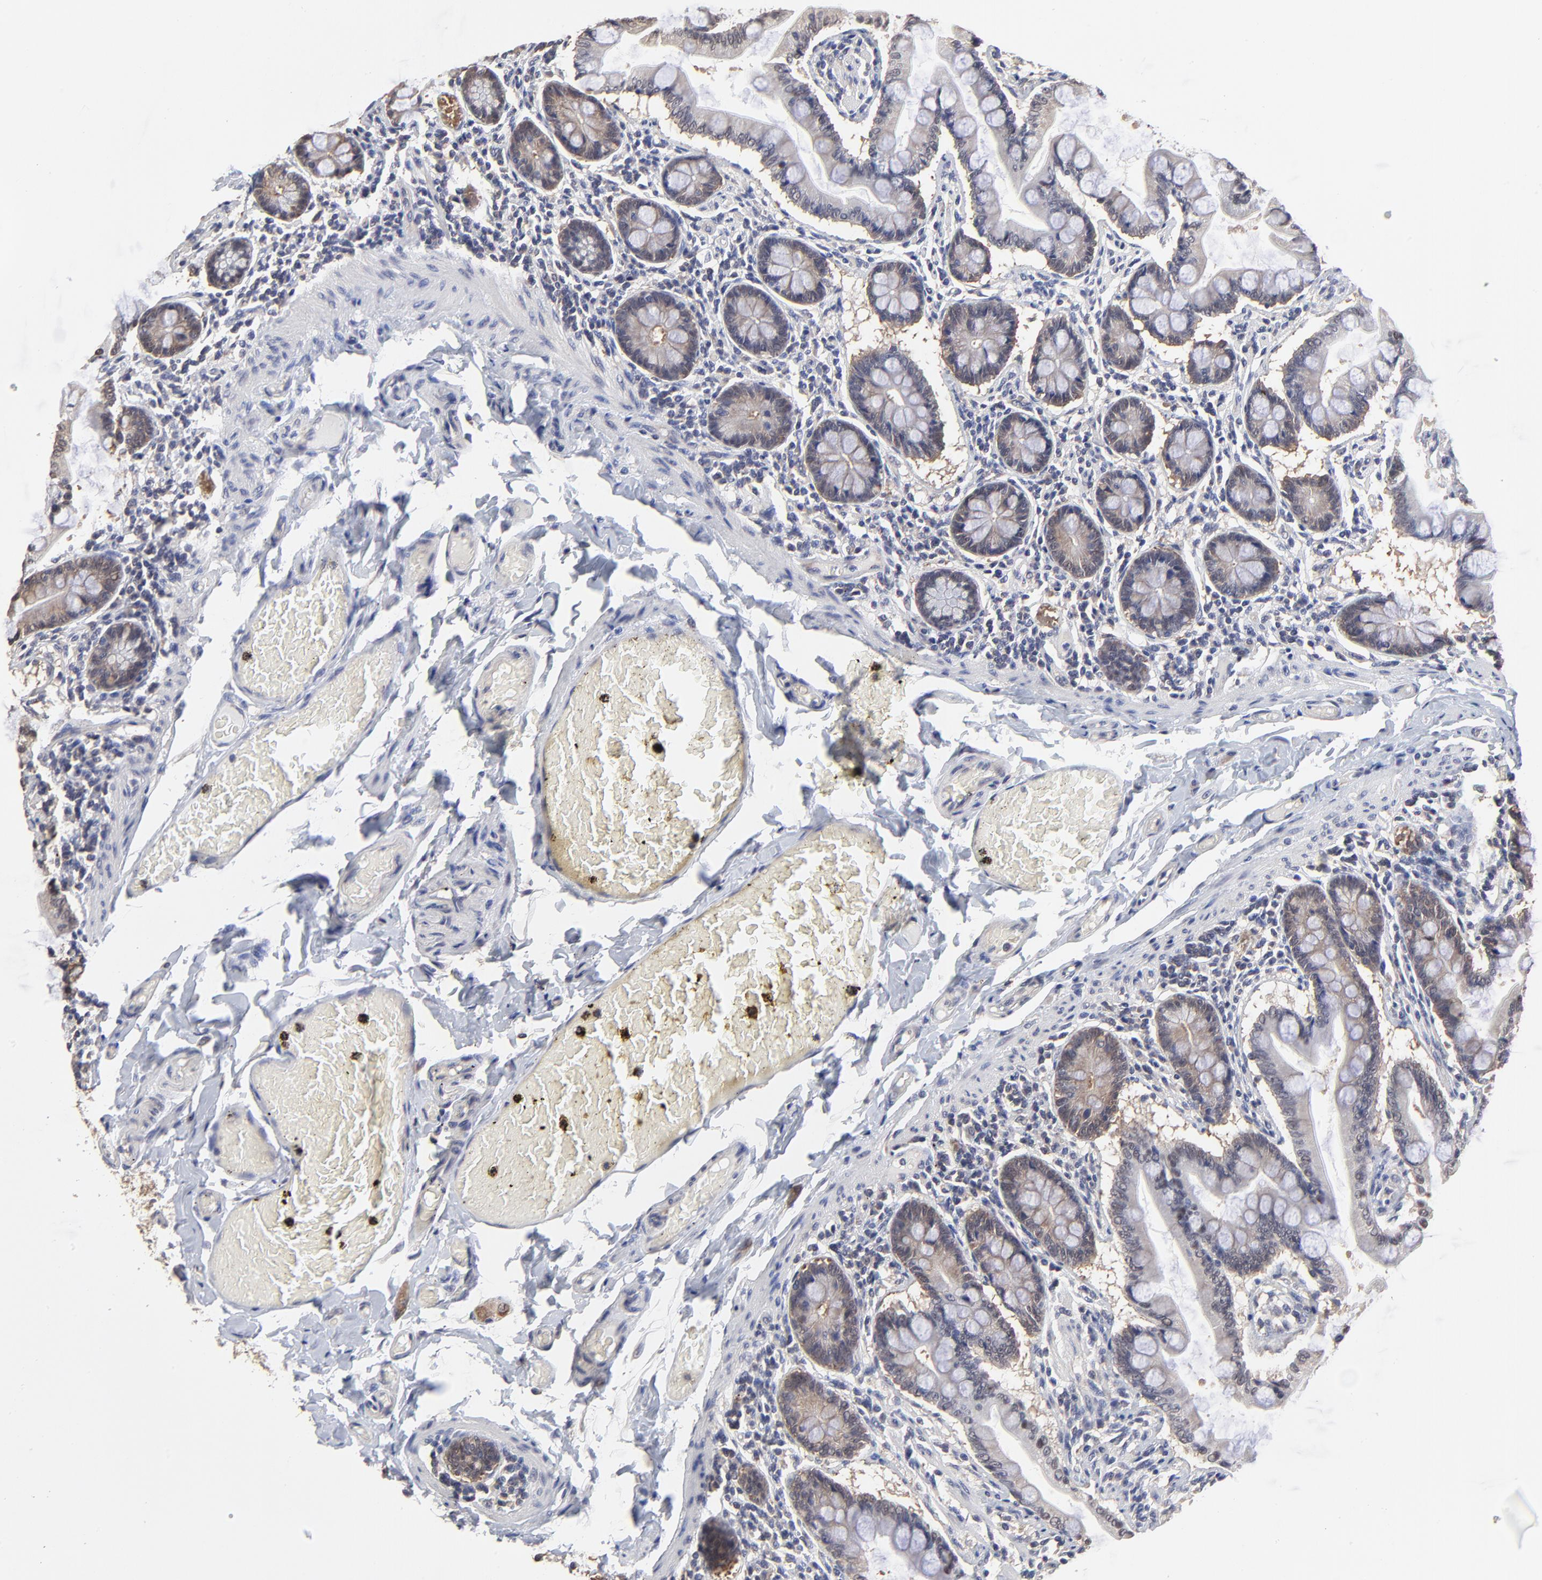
{"staining": {"intensity": "moderate", "quantity": "25%-75%", "location": "cytoplasmic/membranous"}, "tissue": "small intestine", "cell_type": "Glandular cells", "image_type": "normal", "snomed": [{"axis": "morphology", "description": "Normal tissue, NOS"}, {"axis": "topography", "description": "Small intestine"}], "caption": "Benign small intestine exhibits moderate cytoplasmic/membranous positivity in about 25%-75% of glandular cells, visualized by immunohistochemistry. (Brightfield microscopy of DAB IHC at high magnification).", "gene": "CCT2", "patient": {"sex": "male", "age": 41}}